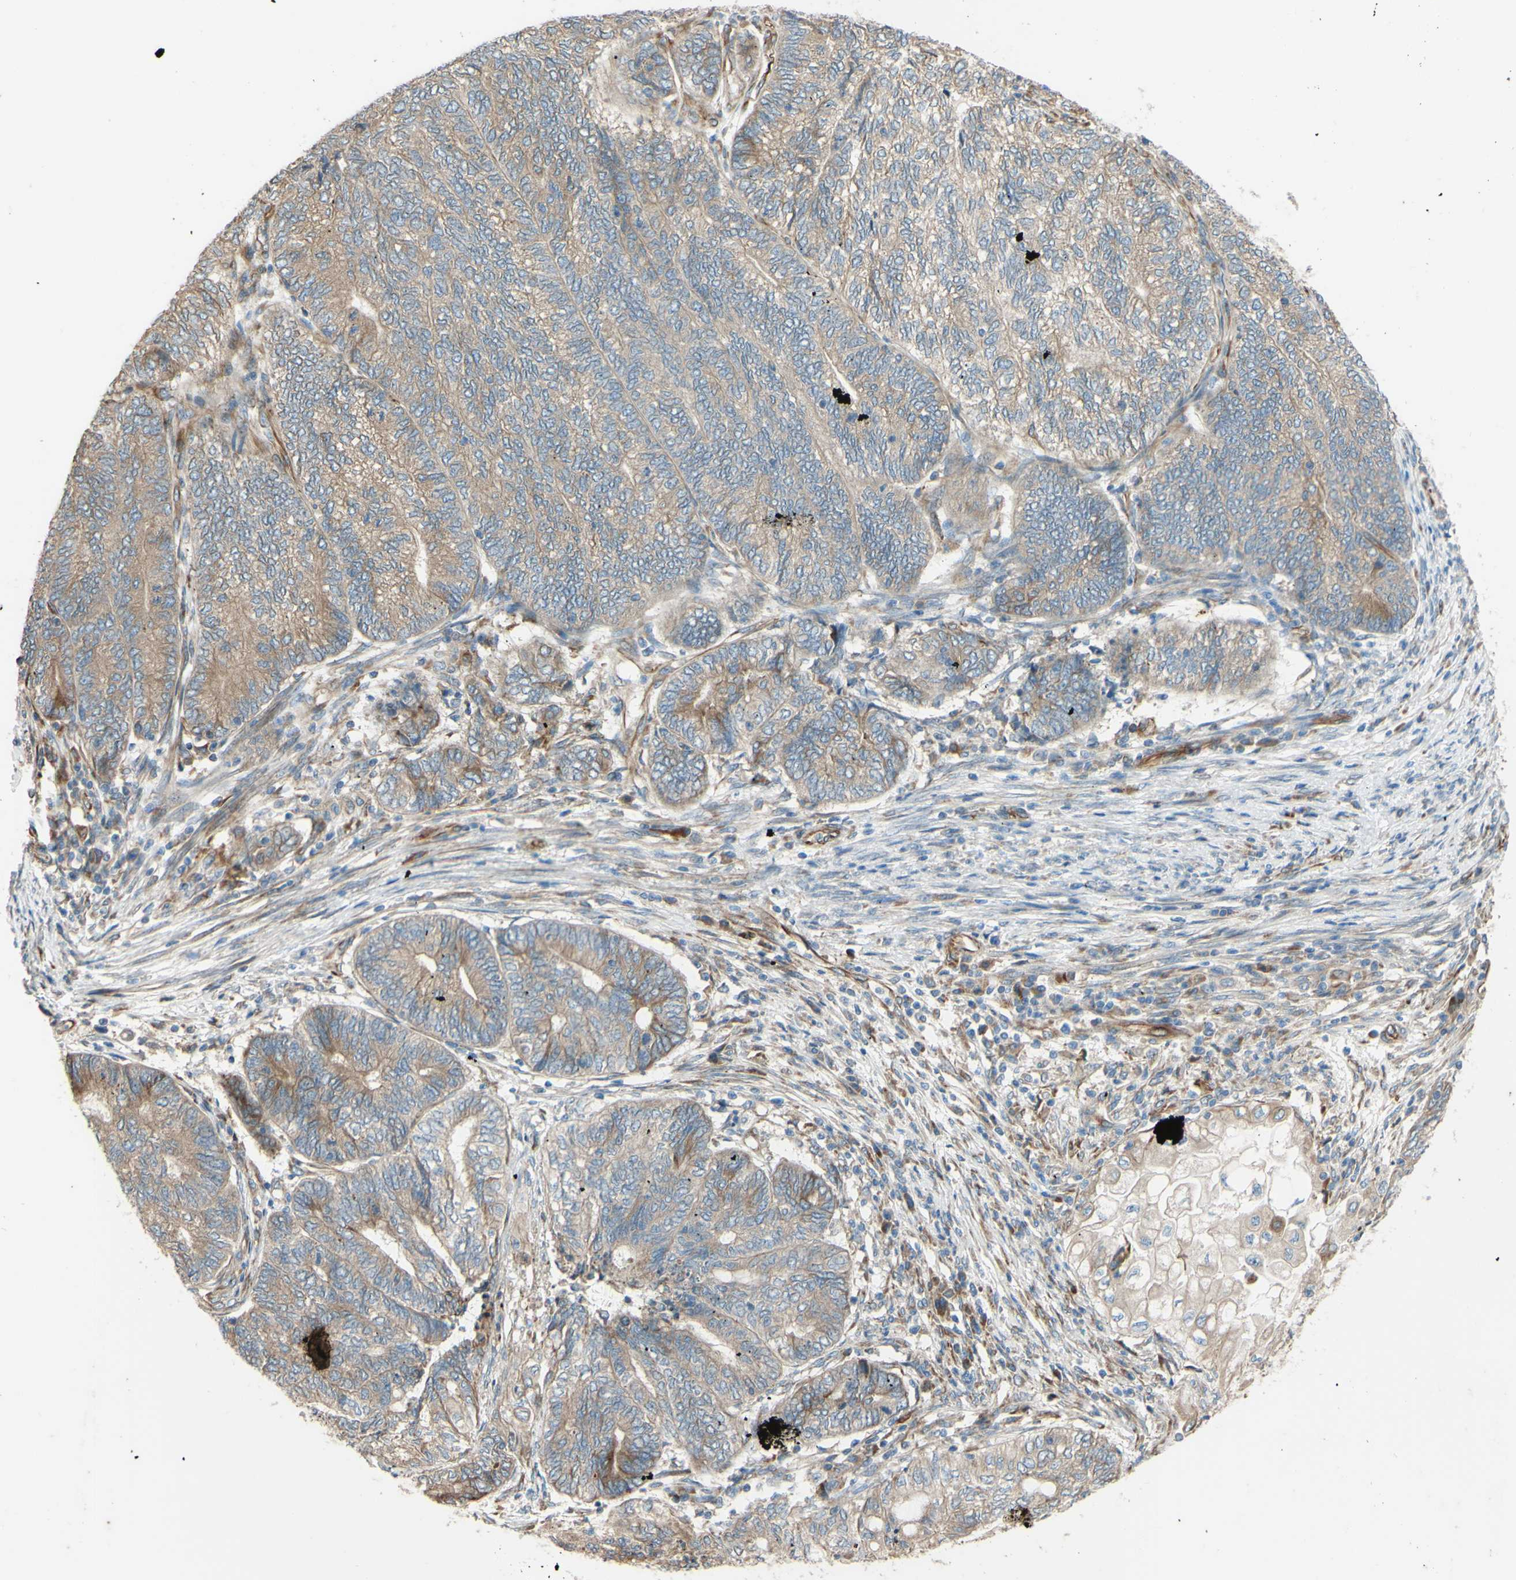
{"staining": {"intensity": "weak", "quantity": ">75%", "location": "cytoplasmic/membranous"}, "tissue": "endometrial cancer", "cell_type": "Tumor cells", "image_type": "cancer", "snomed": [{"axis": "morphology", "description": "Adenocarcinoma, NOS"}, {"axis": "topography", "description": "Uterus"}, {"axis": "topography", "description": "Endometrium"}], "caption": "Immunohistochemistry histopathology image of endometrial adenocarcinoma stained for a protein (brown), which displays low levels of weak cytoplasmic/membranous expression in about >75% of tumor cells.", "gene": "C1orf43", "patient": {"sex": "female", "age": 70}}